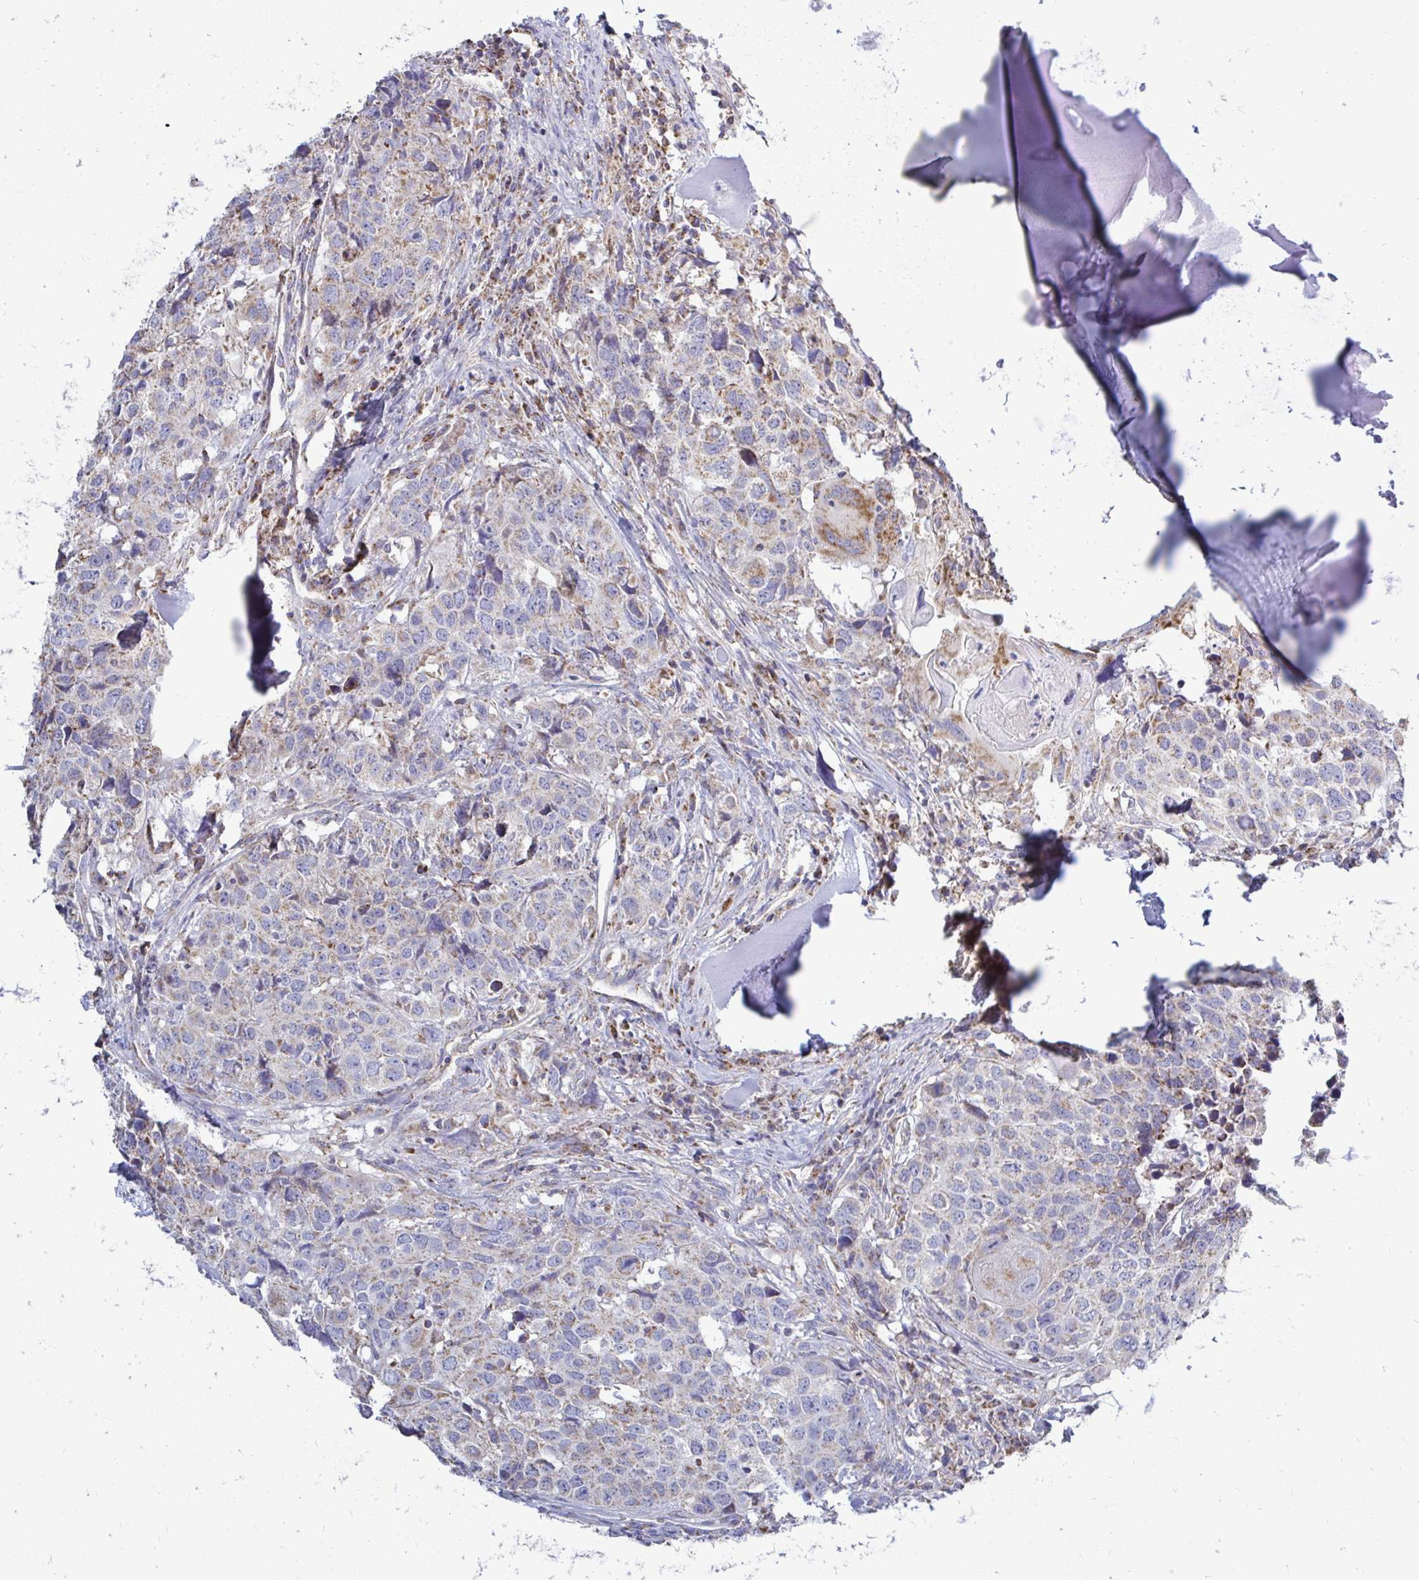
{"staining": {"intensity": "moderate", "quantity": "<25%", "location": "cytoplasmic/membranous"}, "tissue": "head and neck cancer", "cell_type": "Tumor cells", "image_type": "cancer", "snomed": [{"axis": "morphology", "description": "Normal tissue, NOS"}, {"axis": "morphology", "description": "Squamous cell carcinoma, NOS"}, {"axis": "topography", "description": "Skeletal muscle"}, {"axis": "topography", "description": "Vascular tissue"}, {"axis": "topography", "description": "Peripheral nerve tissue"}, {"axis": "topography", "description": "Head-Neck"}], "caption": "Immunohistochemical staining of head and neck squamous cell carcinoma demonstrates low levels of moderate cytoplasmic/membranous staining in approximately <25% of tumor cells.", "gene": "OR10R2", "patient": {"sex": "male", "age": 66}}